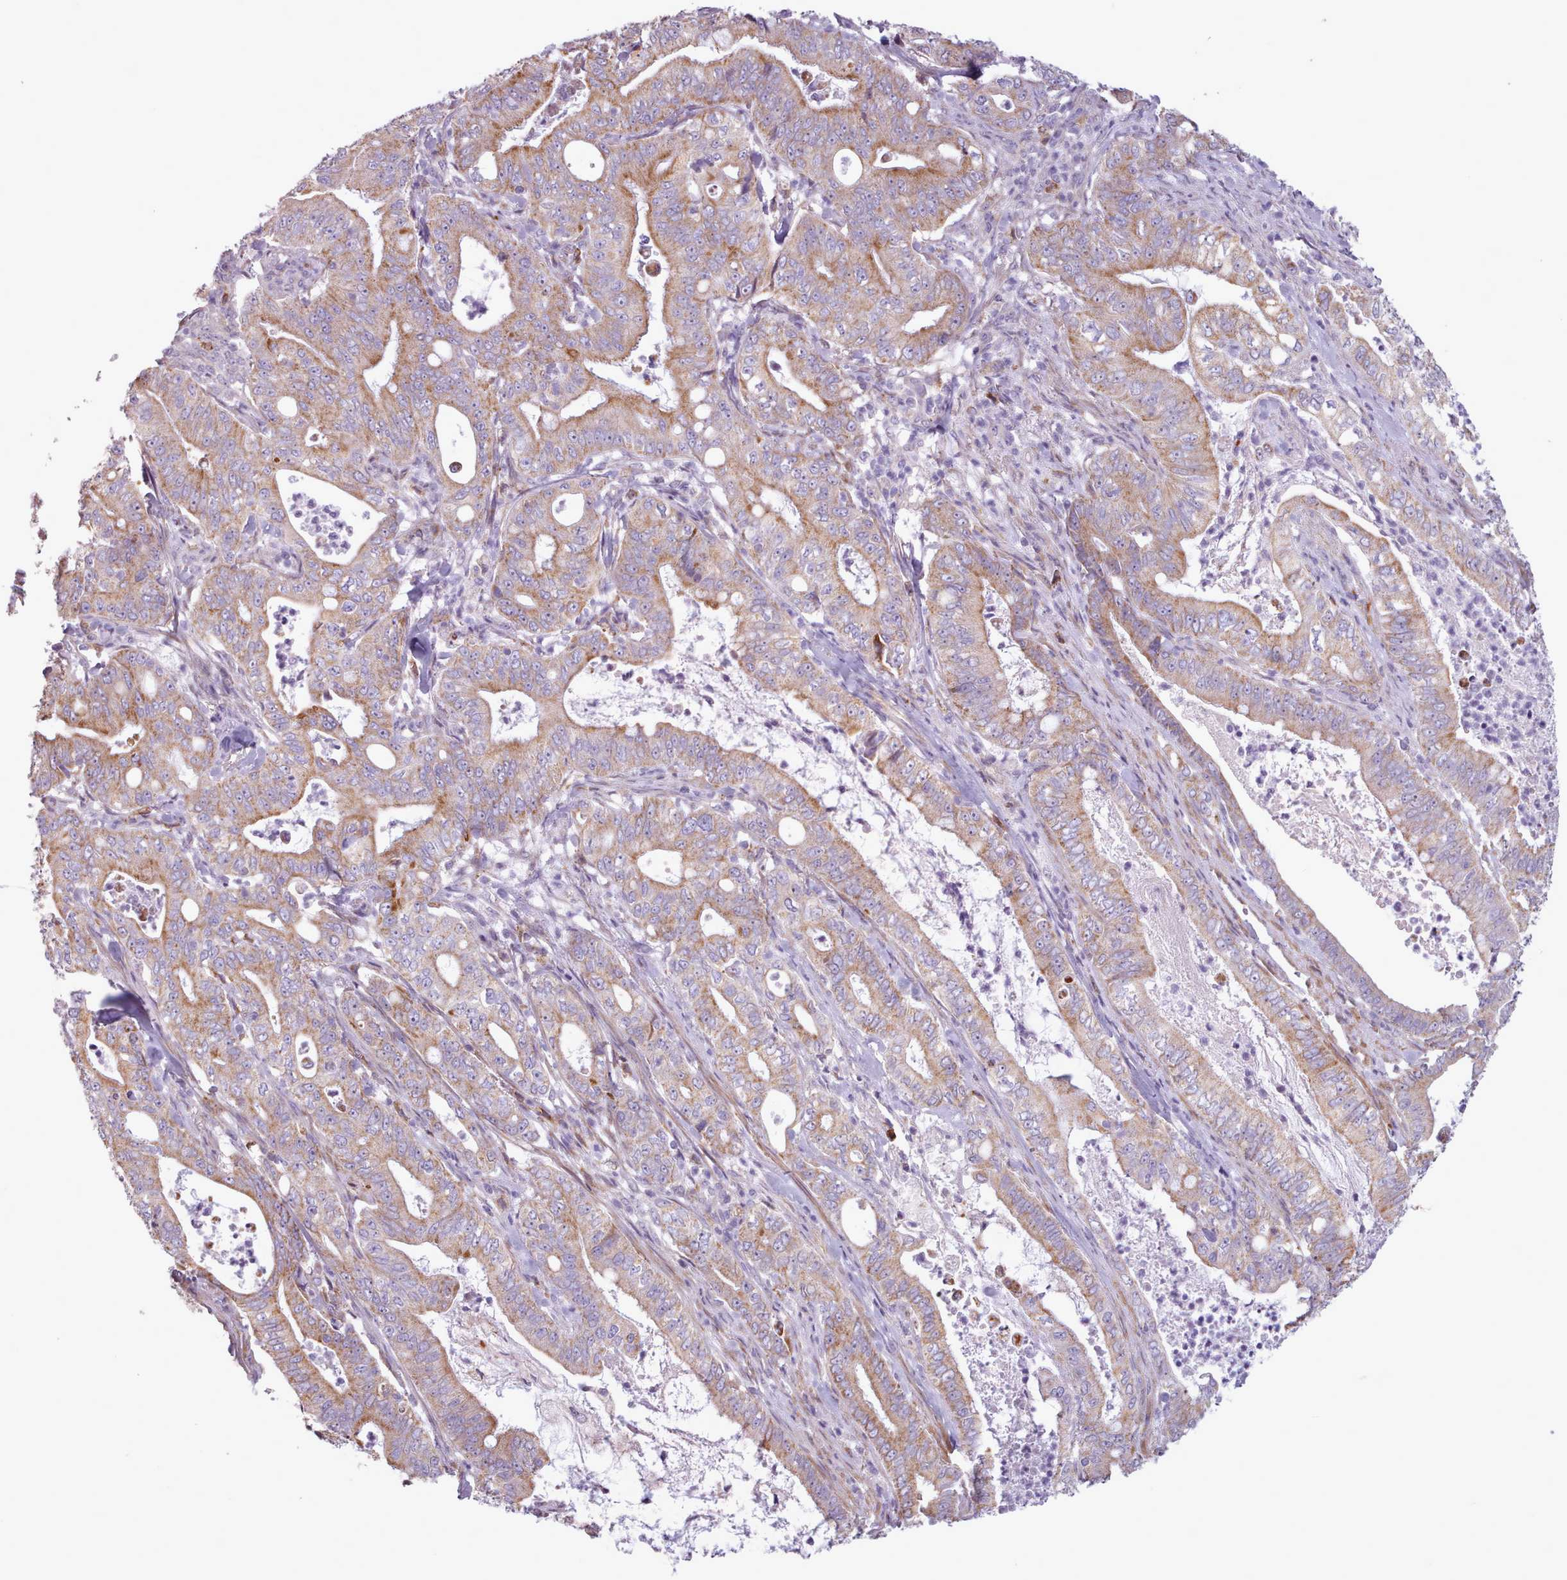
{"staining": {"intensity": "moderate", "quantity": "25%-75%", "location": "cytoplasmic/membranous"}, "tissue": "pancreatic cancer", "cell_type": "Tumor cells", "image_type": "cancer", "snomed": [{"axis": "morphology", "description": "Adenocarcinoma, NOS"}, {"axis": "topography", "description": "Pancreas"}], "caption": "Pancreatic cancer (adenocarcinoma) stained with a brown dye demonstrates moderate cytoplasmic/membranous positive positivity in about 25%-75% of tumor cells.", "gene": "AVL9", "patient": {"sex": "male", "age": 71}}